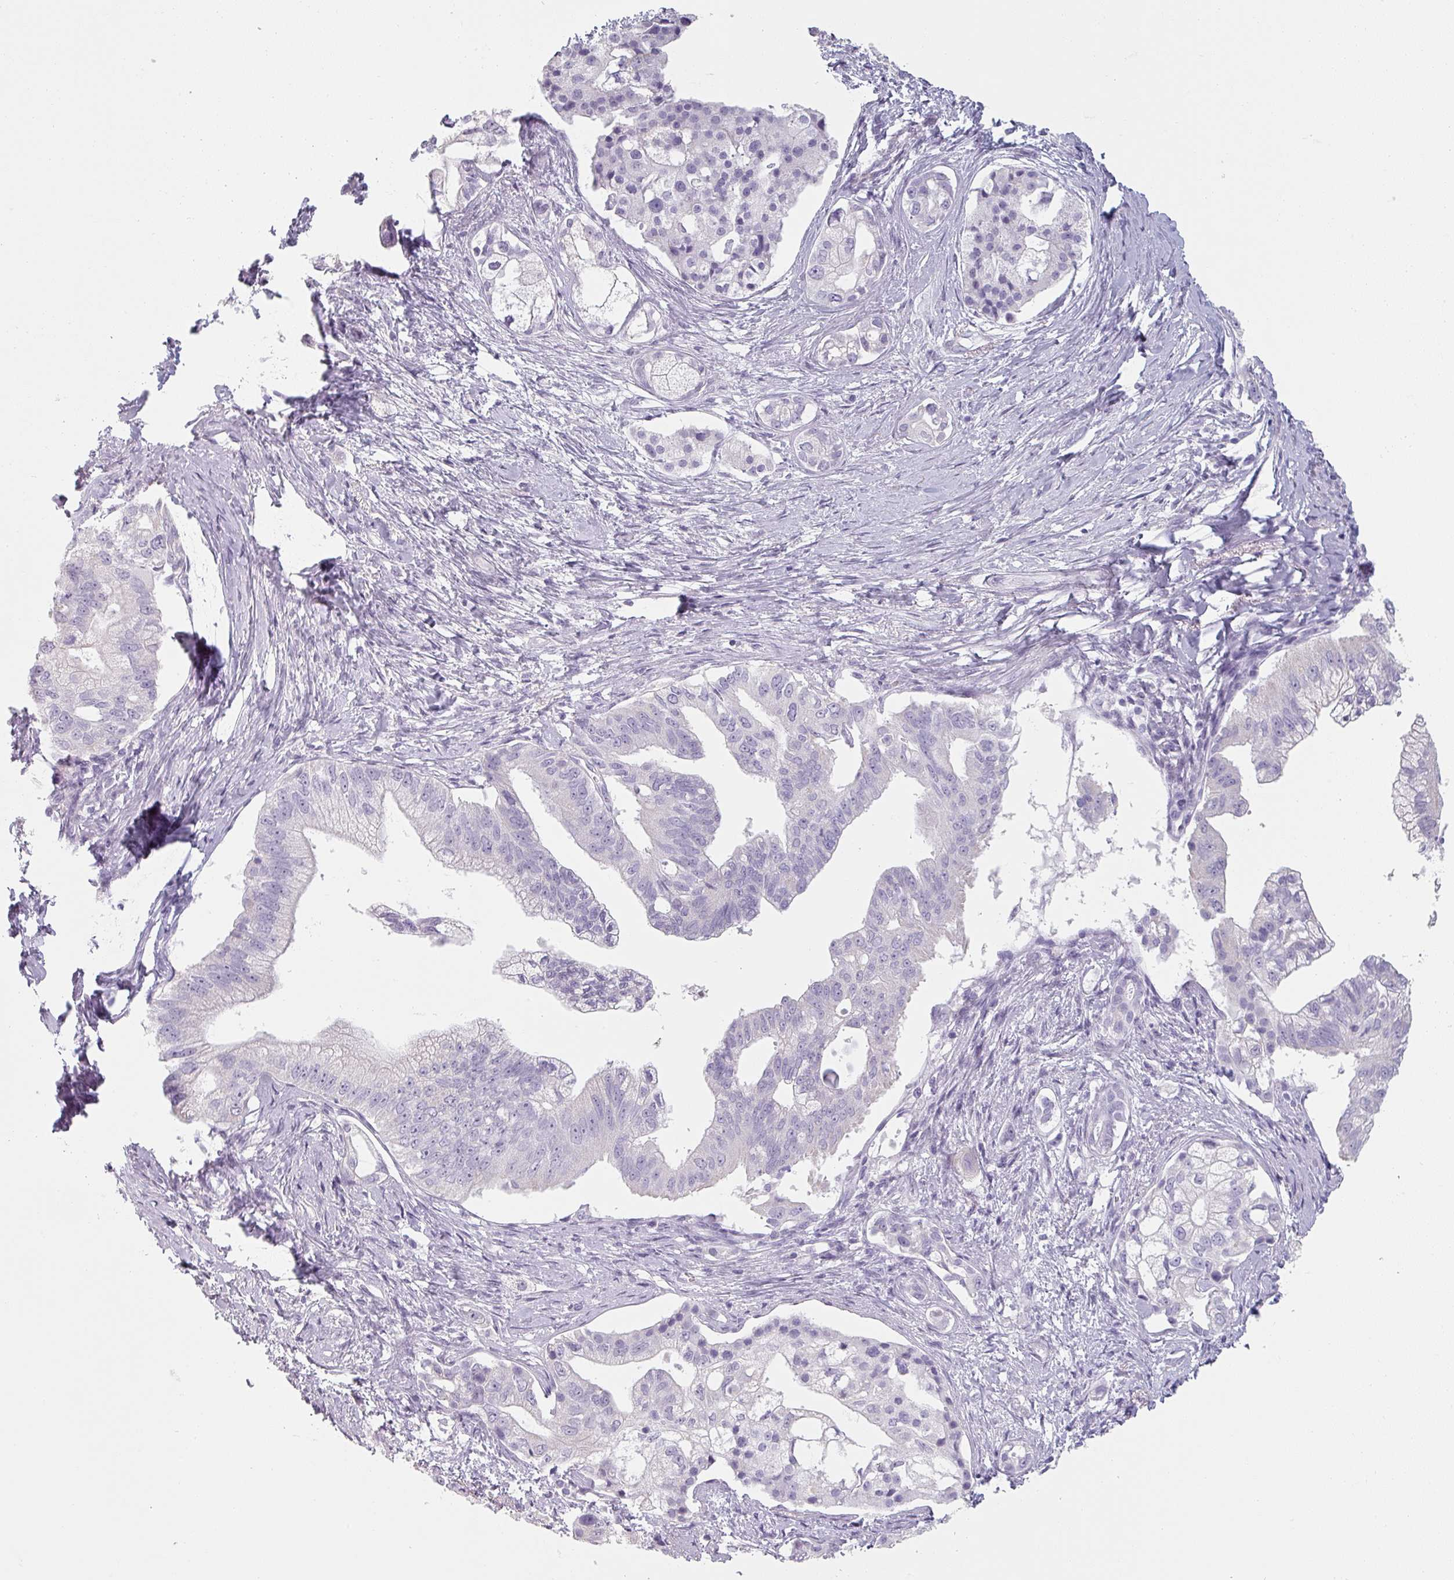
{"staining": {"intensity": "negative", "quantity": "none", "location": "none"}, "tissue": "pancreatic cancer", "cell_type": "Tumor cells", "image_type": "cancer", "snomed": [{"axis": "morphology", "description": "Adenocarcinoma, NOS"}, {"axis": "topography", "description": "Pancreas"}], "caption": "IHC of human pancreatic cancer (adenocarcinoma) demonstrates no positivity in tumor cells.", "gene": "SFTPA1", "patient": {"sex": "male", "age": 70}}